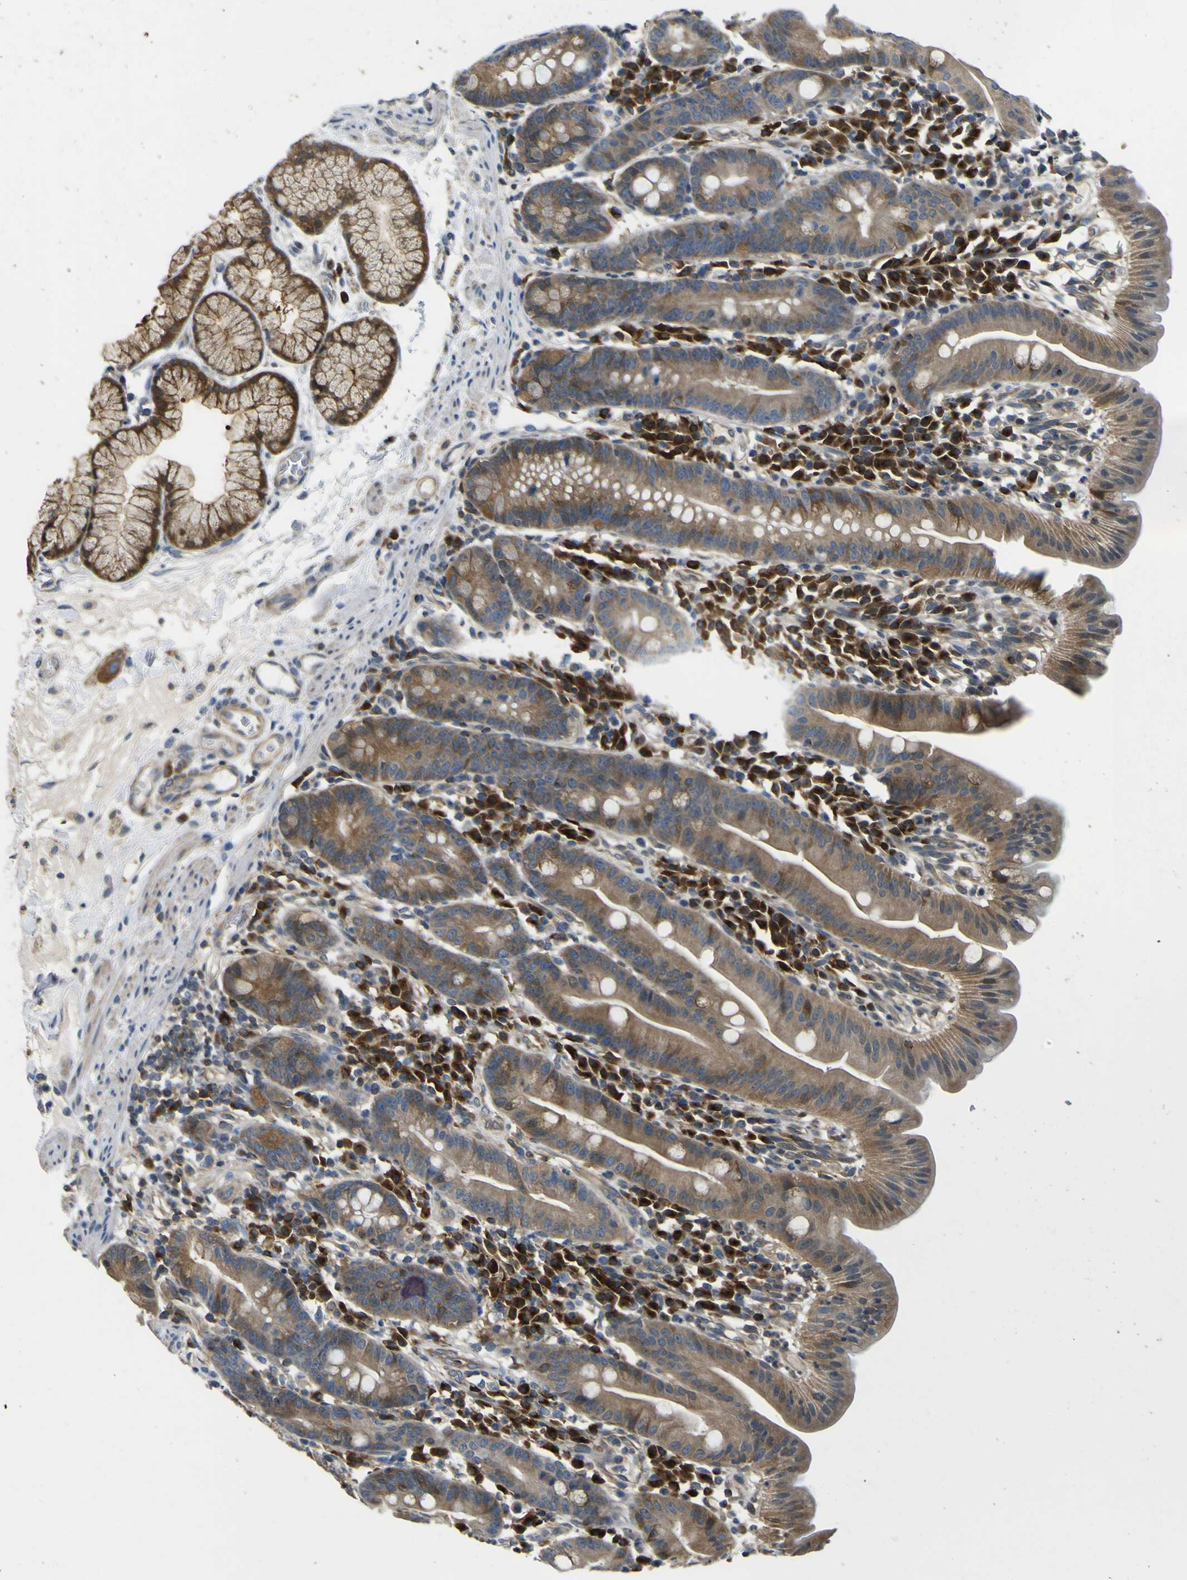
{"staining": {"intensity": "moderate", "quantity": ">75%", "location": "cytoplasmic/membranous"}, "tissue": "duodenum", "cell_type": "Glandular cells", "image_type": "normal", "snomed": [{"axis": "morphology", "description": "Normal tissue, NOS"}, {"axis": "topography", "description": "Duodenum"}], "caption": "Immunohistochemical staining of normal human duodenum demonstrates >75% levels of moderate cytoplasmic/membranous protein staining in approximately >75% of glandular cells.", "gene": "EML2", "patient": {"sex": "male", "age": 50}}